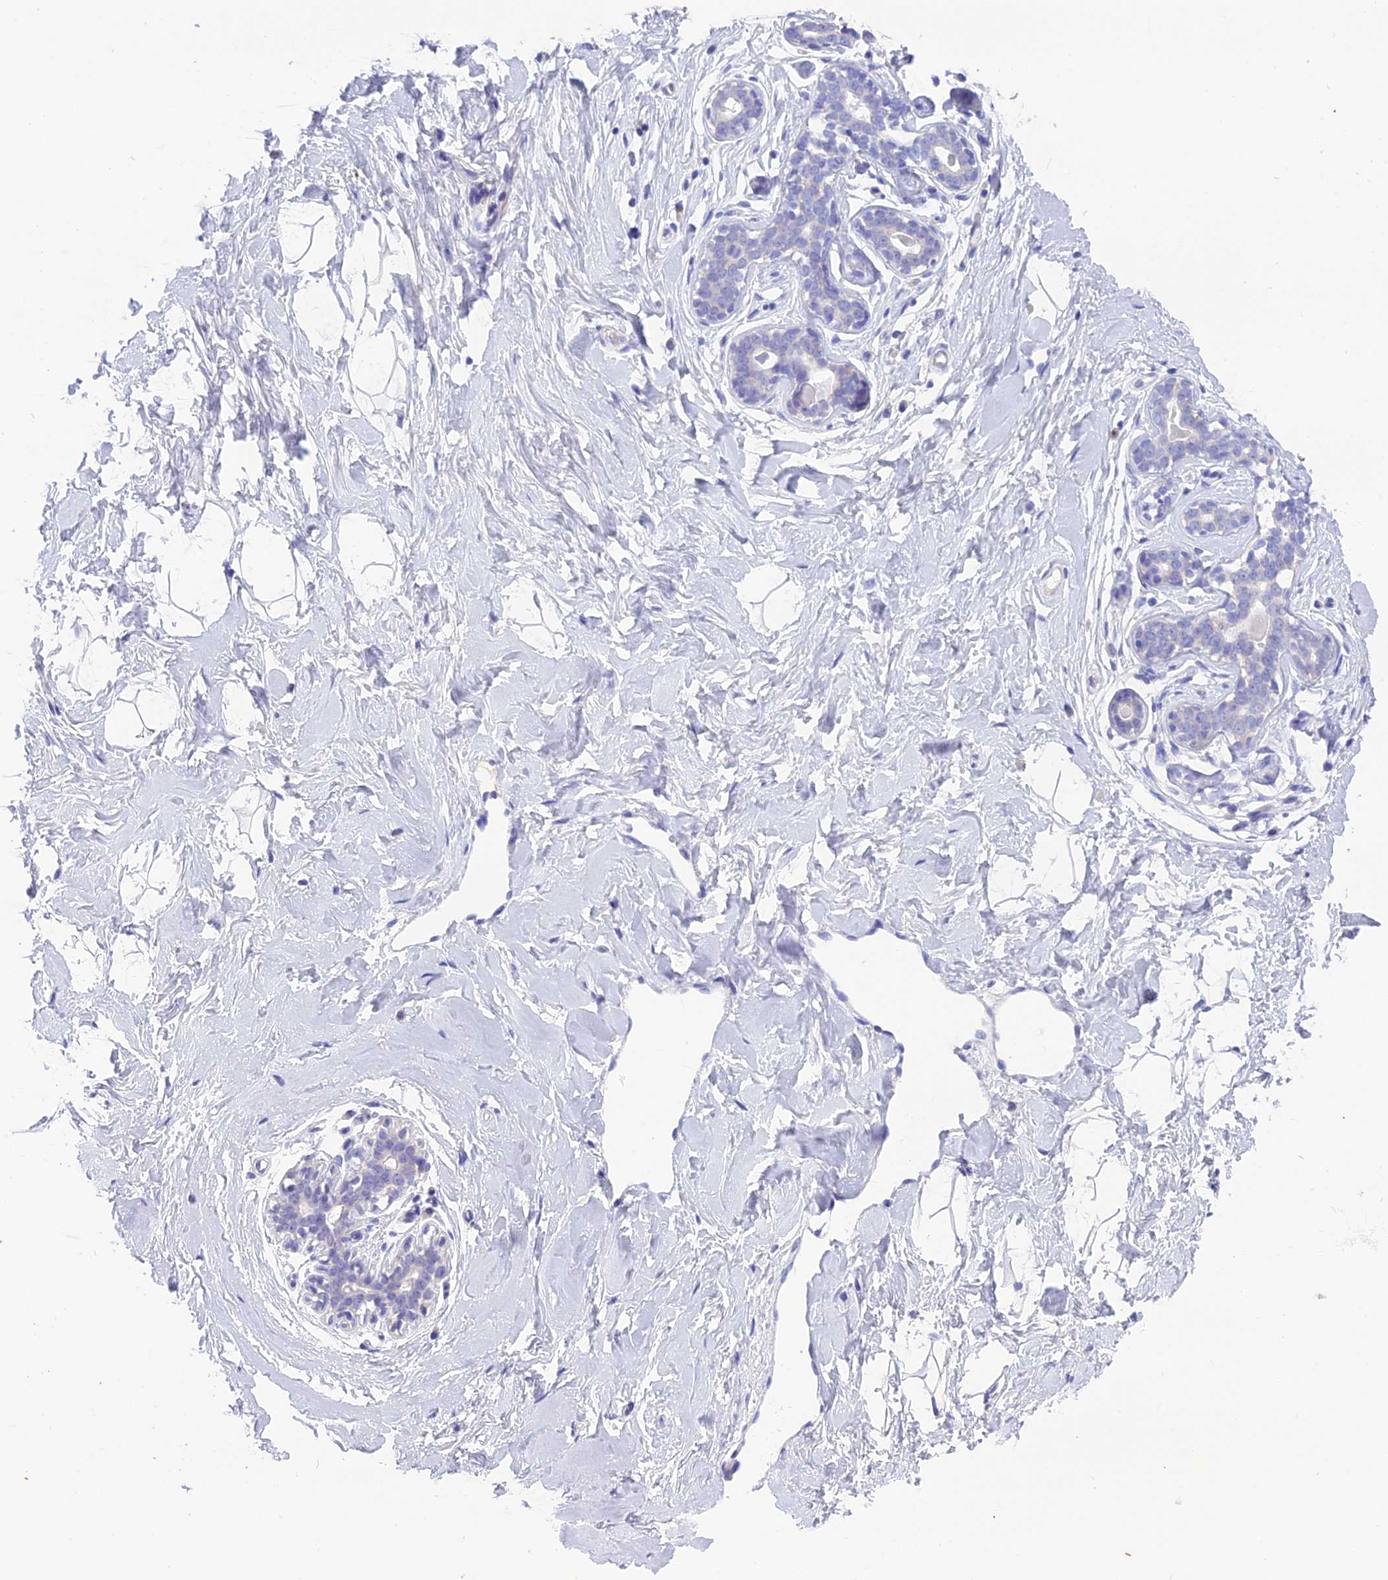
{"staining": {"intensity": "negative", "quantity": "none", "location": "none"}, "tissue": "breast", "cell_type": "Adipocytes", "image_type": "normal", "snomed": [{"axis": "morphology", "description": "Normal tissue, NOS"}, {"axis": "morphology", "description": "Adenoma, NOS"}, {"axis": "topography", "description": "Breast"}], "caption": "DAB (3,3'-diaminobenzidine) immunohistochemical staining of normal breast demonstrates no significant positivity in adipocytes.", "gene": "KIAA0408", "patient": {"sex": "female", "age": 23}}